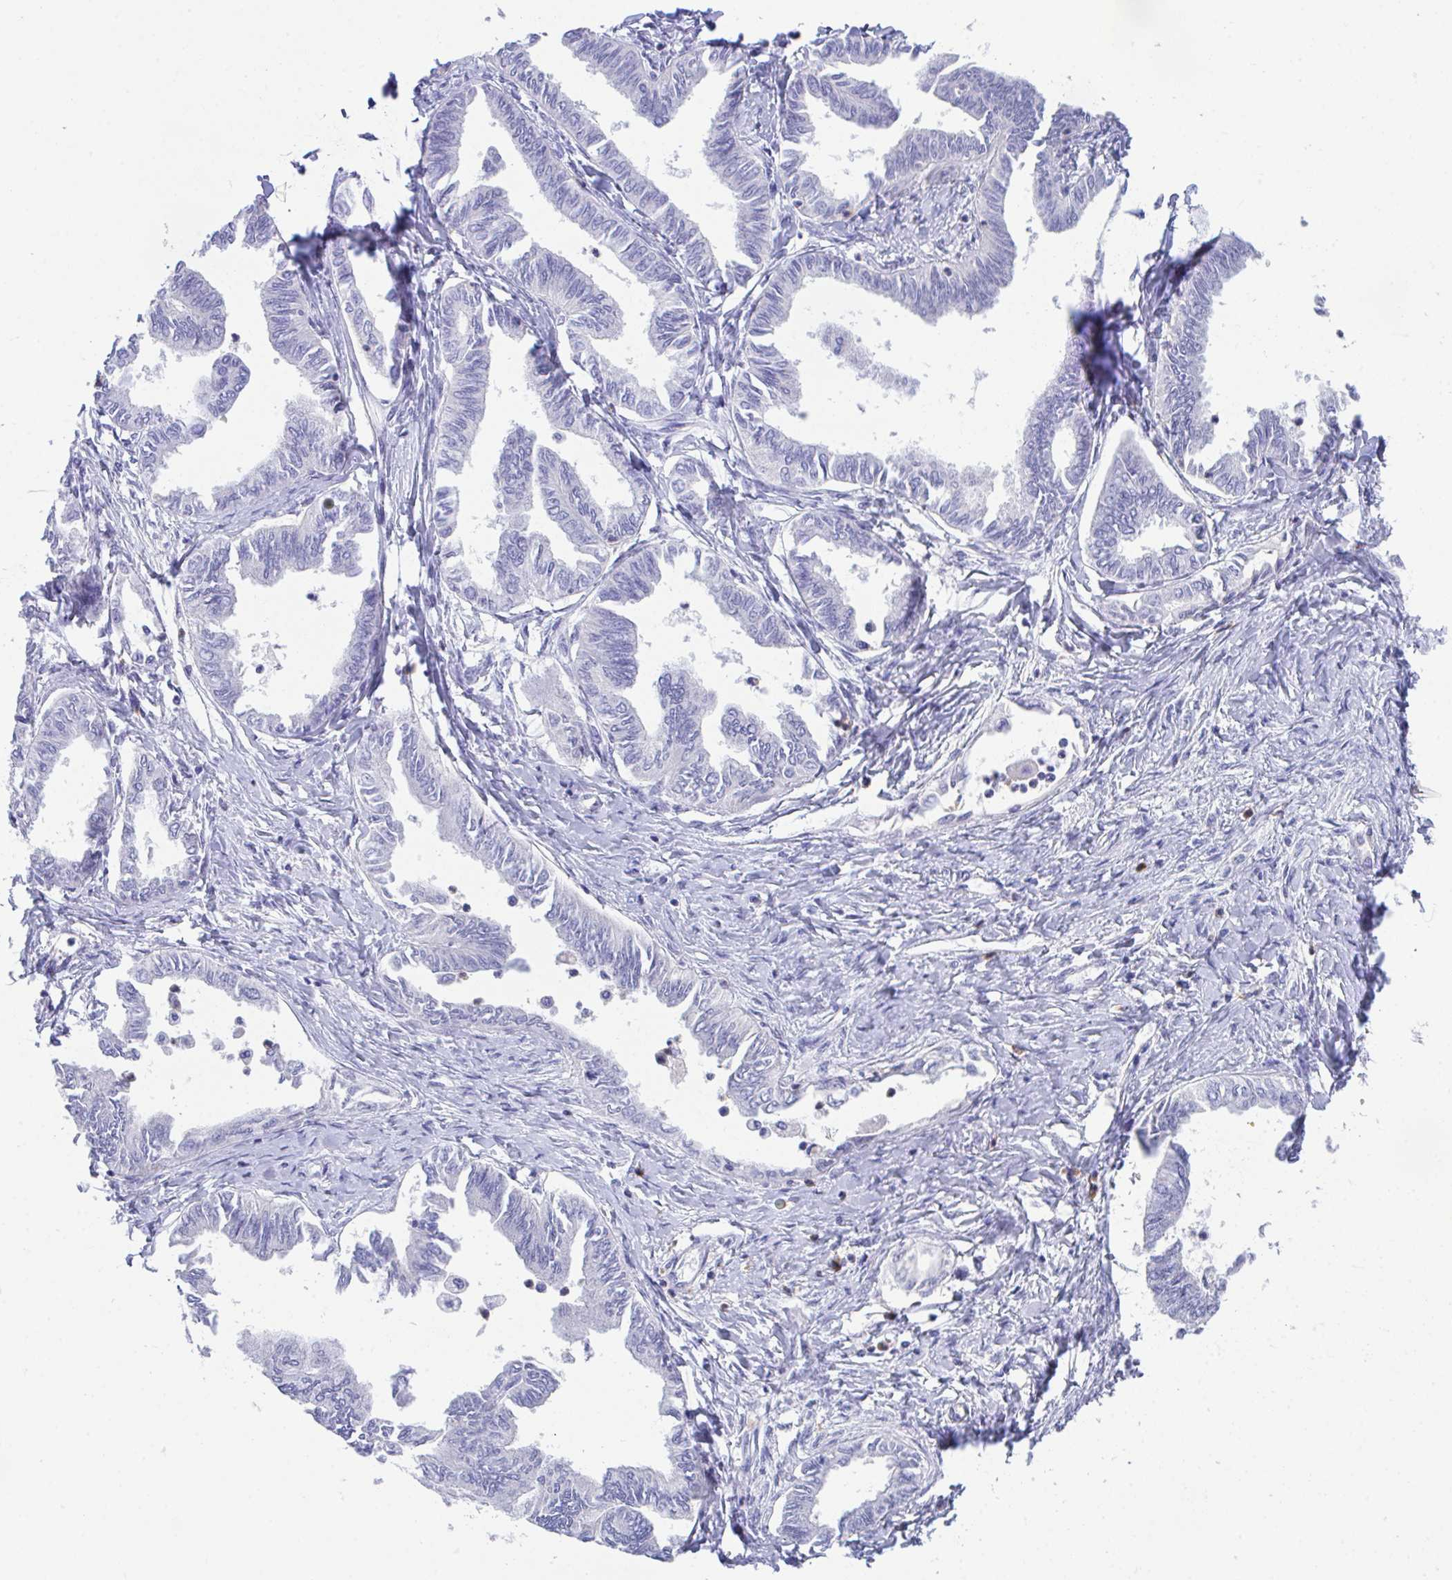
{"staining": {"intensity": "negative", "quantity": "none", "location": "none"}, "tissue": "ovarian cancer", "cell_type": "Tumor cells", "image_type": "cancer", "snomed": [{"axis": "morphology", "description": "Carcinoma, endometroid"}, {"axis": "topography", "description": "Ovary"}], "caption": "Image shows no protein expression in tumor cells of ovarian cancer tissue.", "gene": "HOXB4", "patient": {"sex": "female", "age": 70}}